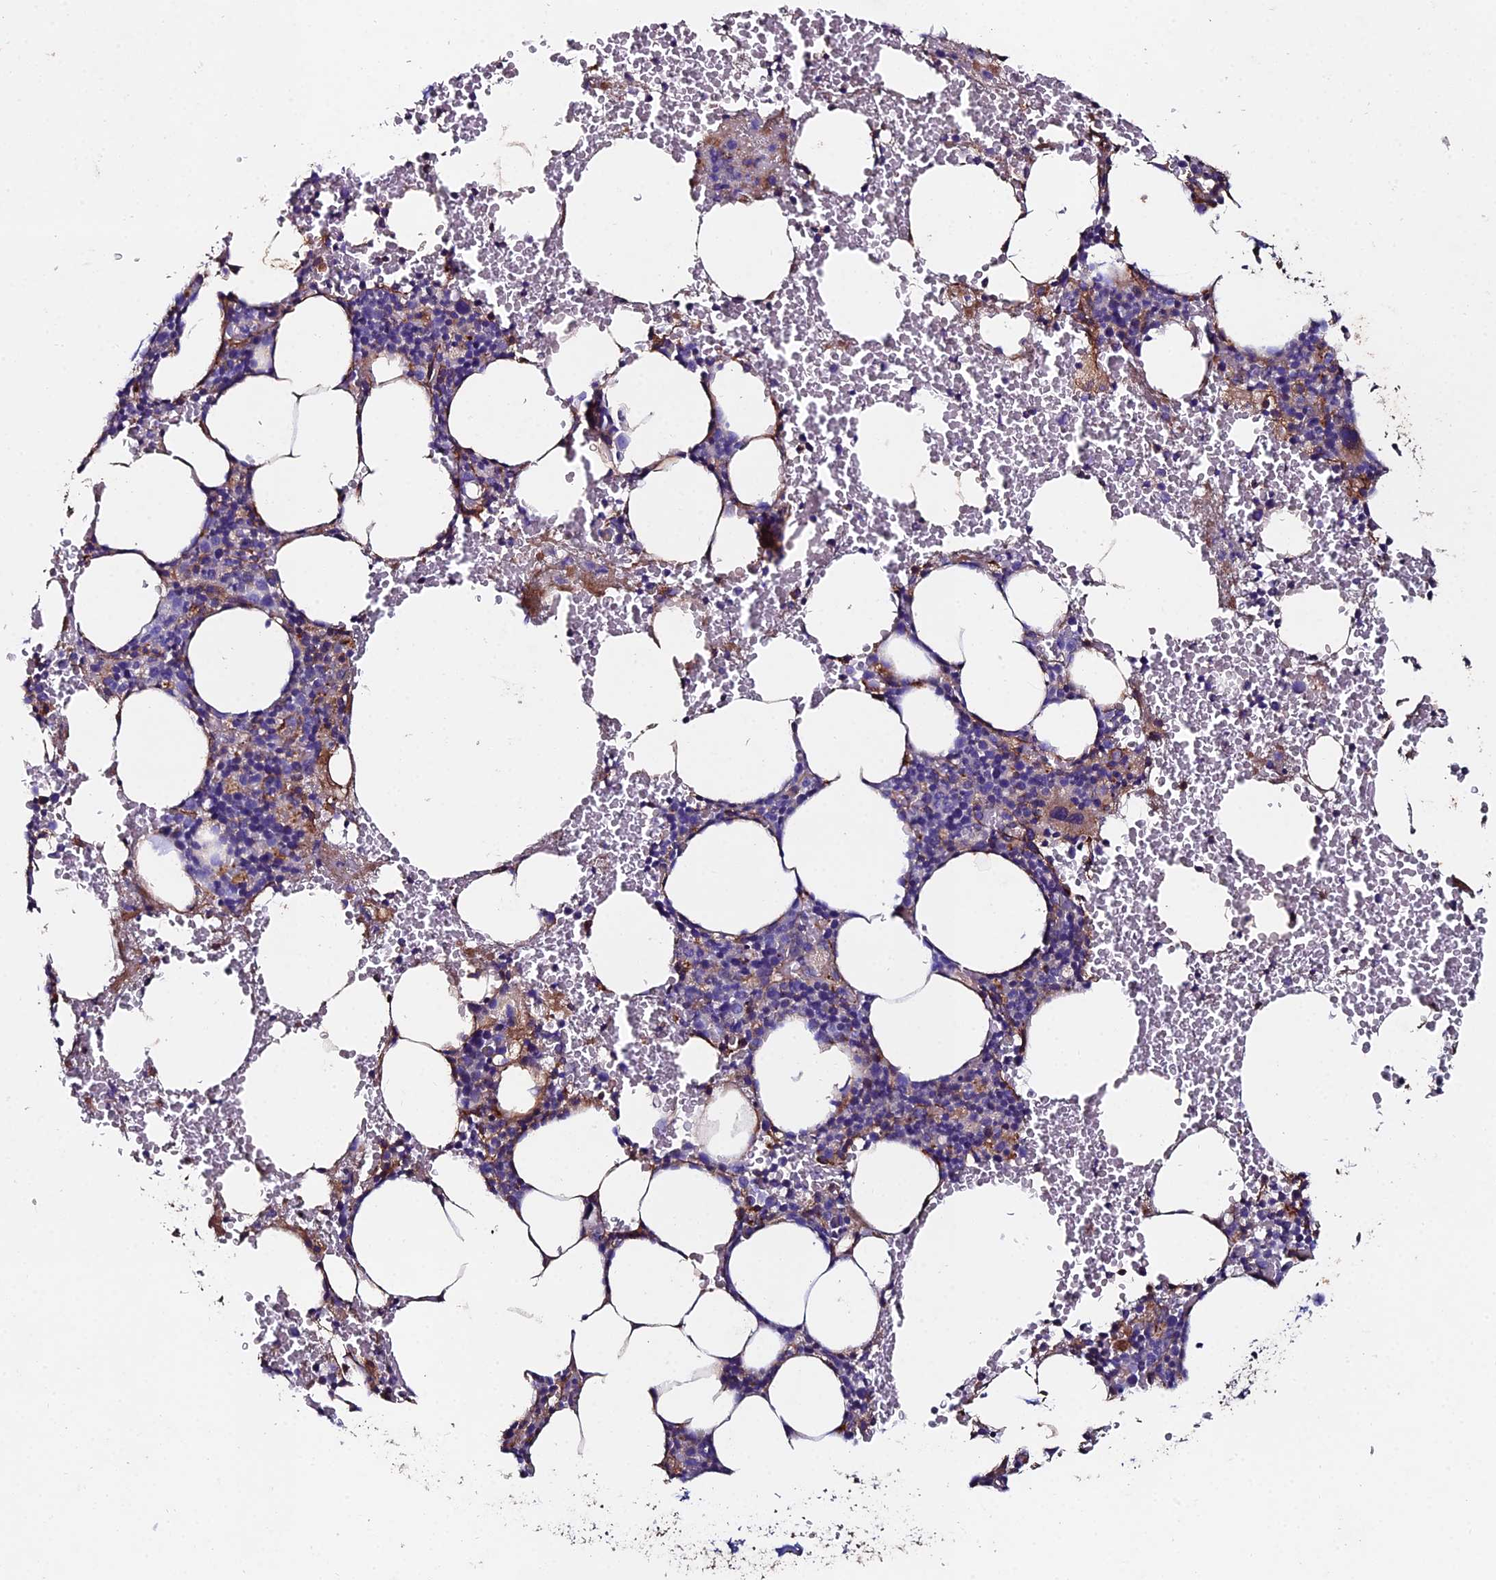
{"staining": {"intensity": "weak", "quantity": "<25%", "location": "cytoplasmic/membranous"}, "tissue": "bone marrow", "cell_type": "Hematopoietic cells", "image_type": "normal", "snomed": [{"axis": "morphology", "description": "Normal tissue, NOS"}, {"axis": "morphology", "description": "Inflammation, NOS"}, {"axis": "topography", "description": "Bone marrow"}], "caption": "Photomicrograph shows no significant protein staining in hematopoietic cells of benign bone marrow. (DAB immunohistochemistry, high magnification).", "gene": "C6", "patient": {"sex": "female", "age": 78}}